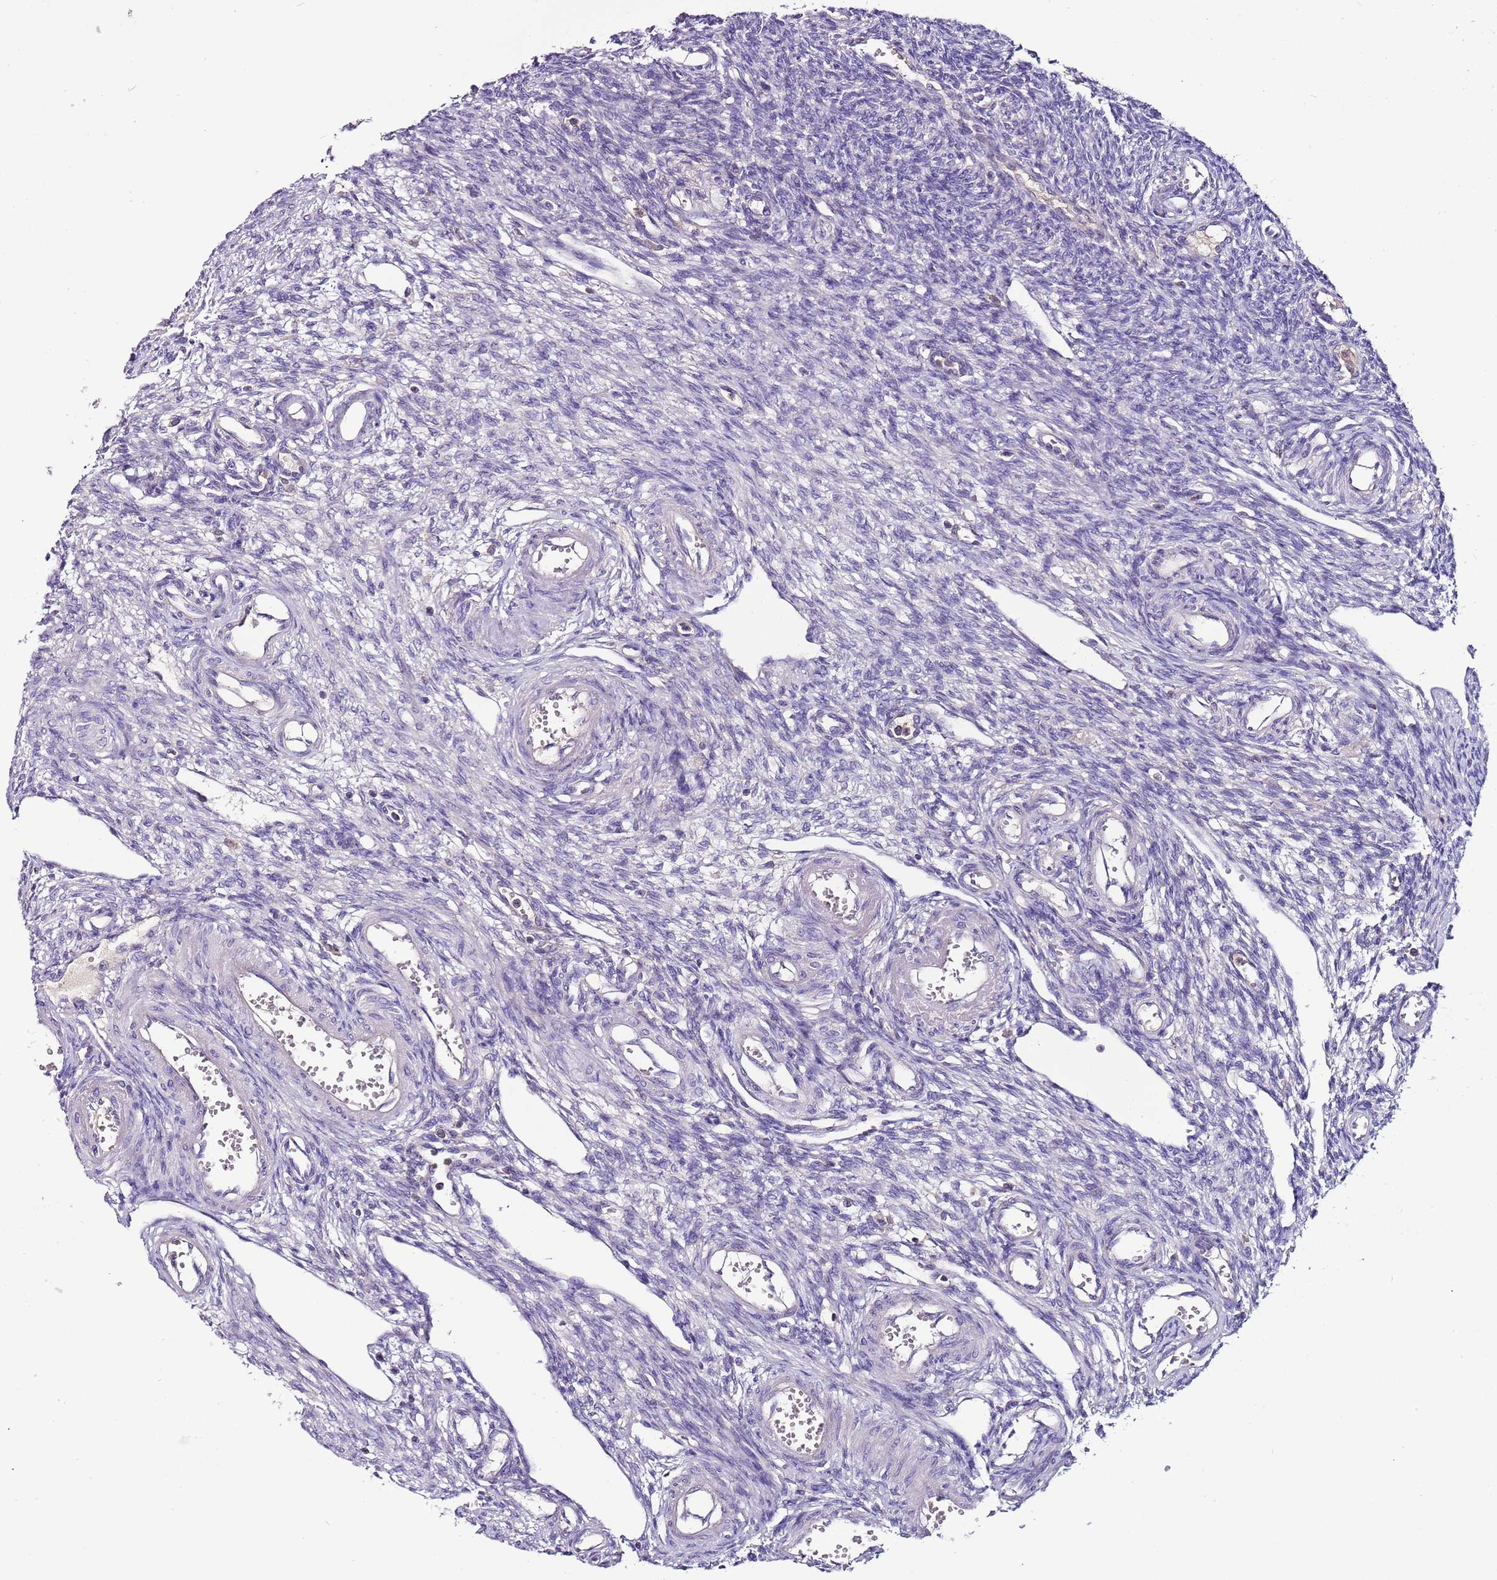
{"staining": {"intensity": "negative", "quantity": "none", "location": "none"}, "tissue": "ovary", "cell_type": "Follicle cells", "image_type": "normal", "snomed": [{"axis": "morphology", "description": "Normal tissue, NOS"}, {"axis": "morphology", "description": "Cyst, NOS"}, {"axis": "topography", "description": "Ovary"}], "caption": "The micrograph reveals no staining of follicle cells in unremarkable ovary.", "gene": "IGIP", "patient": {"sex": "female", "age": 33}}